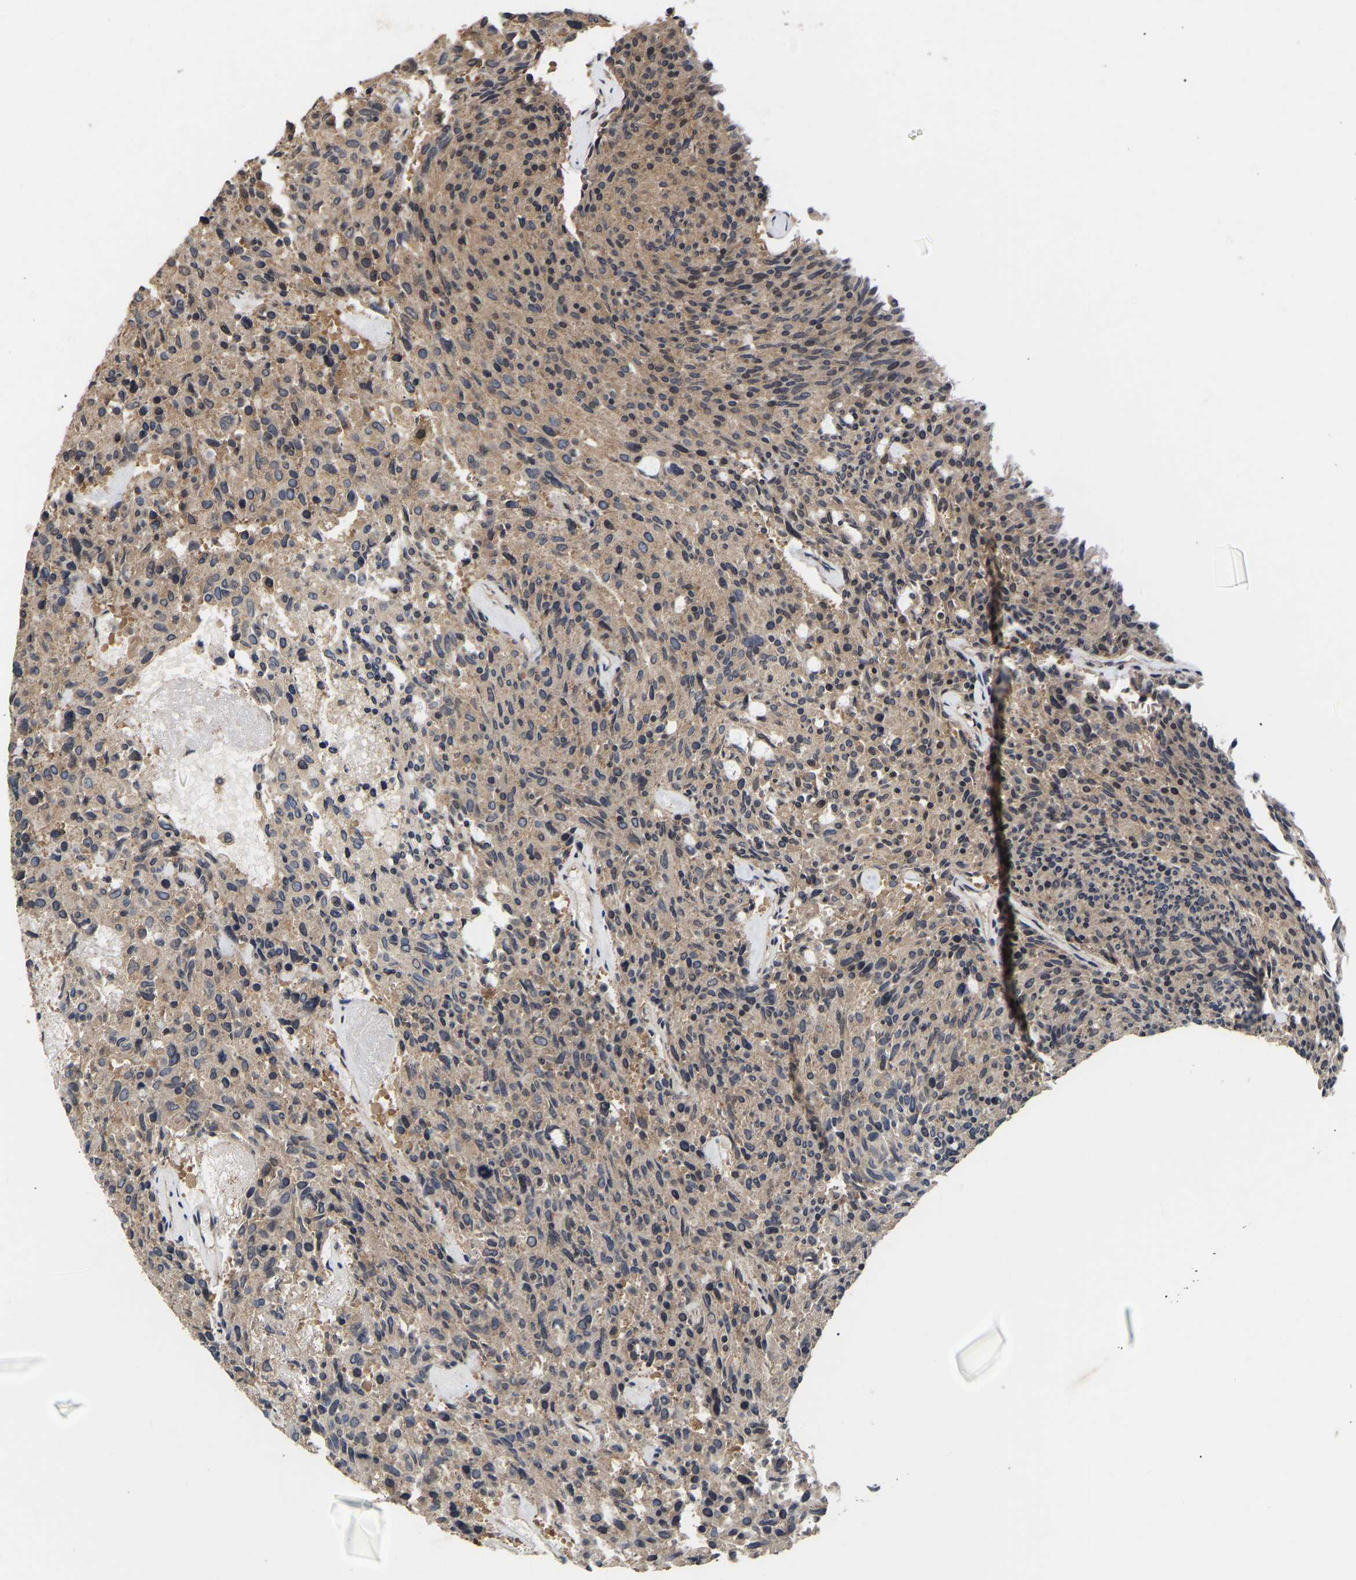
{"staining": {"intensity": "weak", "quantity": ">75%", "location": "cytoplasmic/membranous"}, "tissue": "carcinoid", "cell_type": "Tumor cells", "image_type": "cancer", "snomed": [{"axis": "morphology", "description": "Carcinoid, malignant, NOS"}, {"axis": "topography", "description": "Pancreas"}], "caption": "Protein staining of carcinoid tissue reveals weak cytoplasmic/membranous expression in about >75% of tumor cells.", "gene": "AIMP2", "patient": {"sex": "female", "age": 54}}